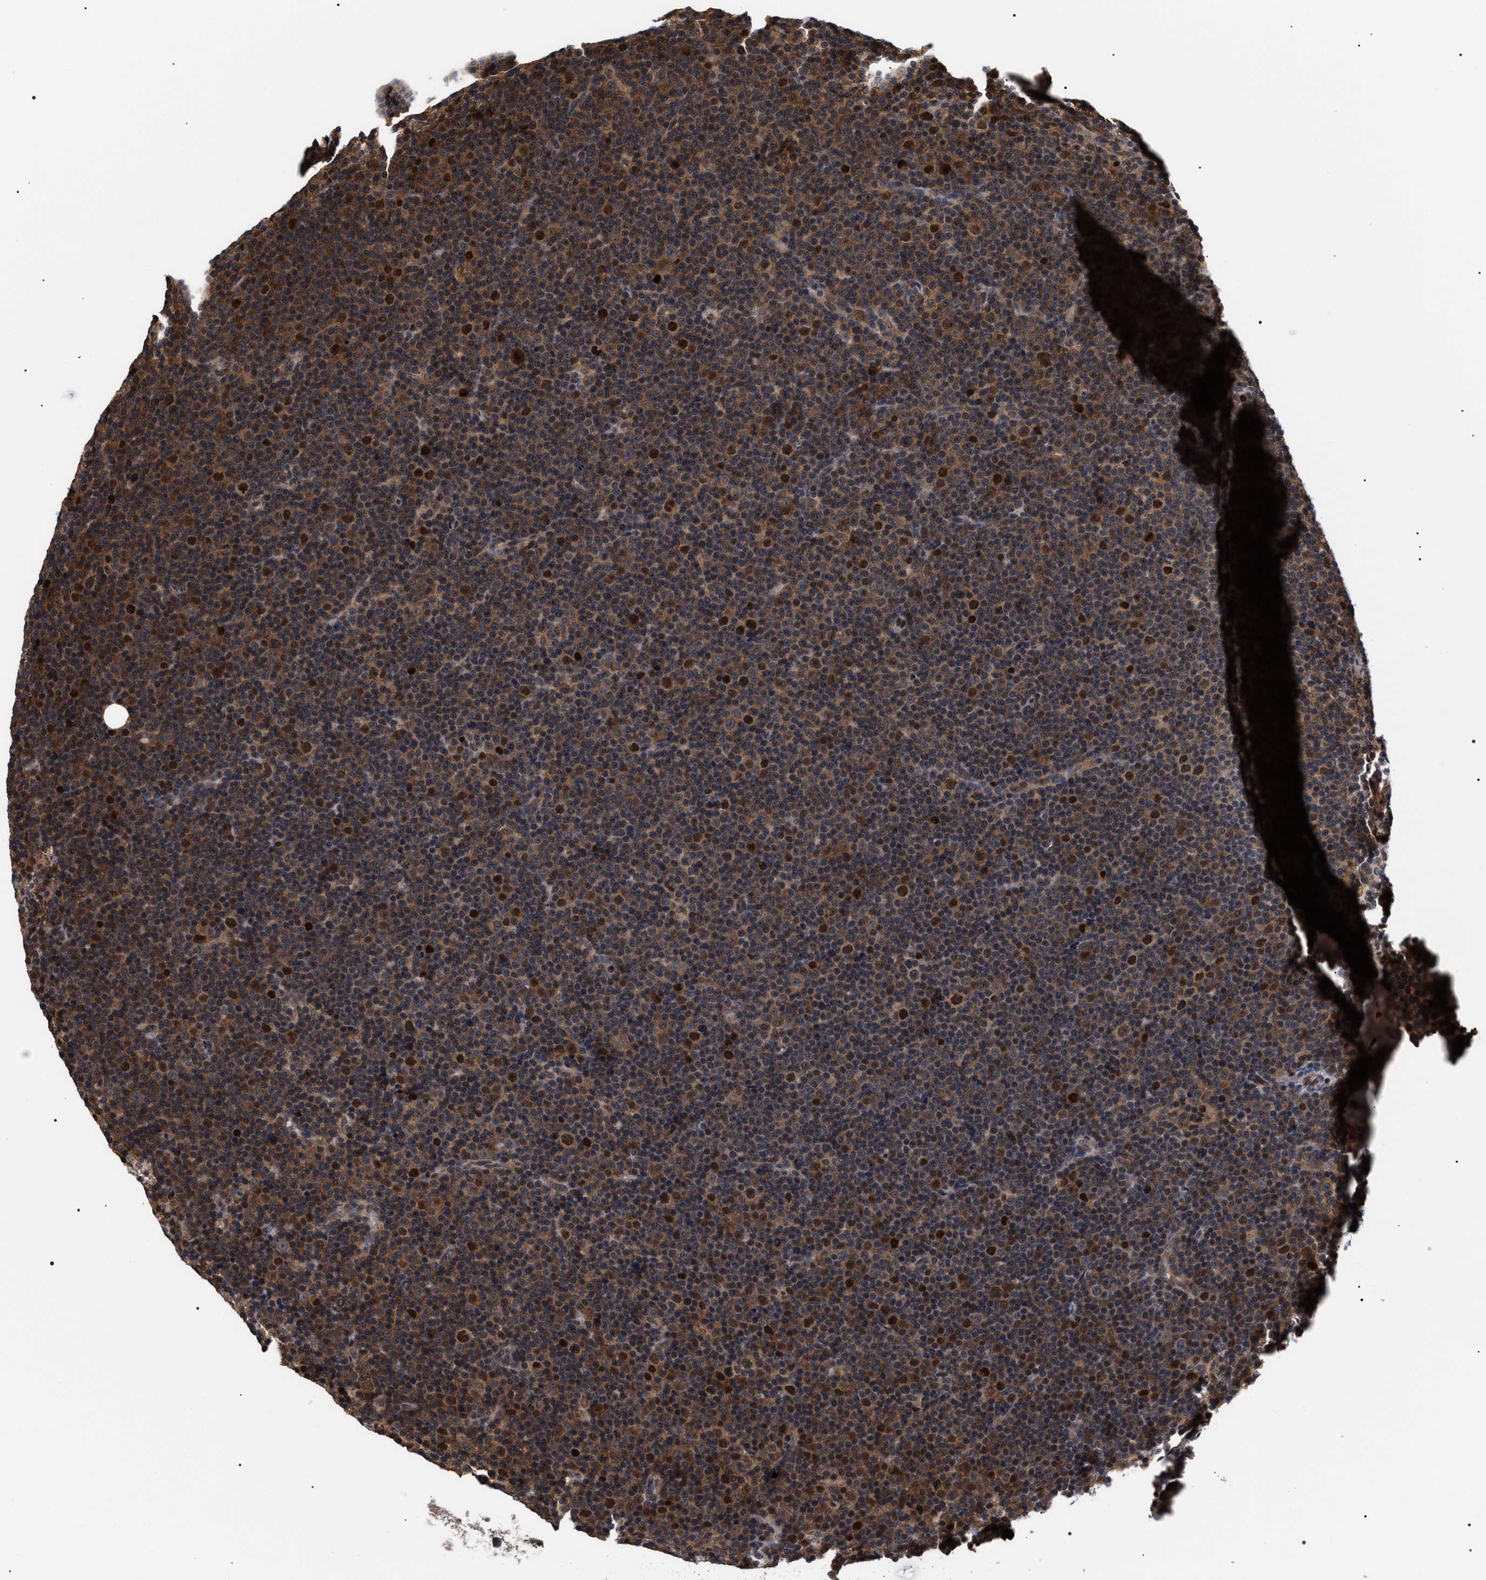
{"staining": {"intensity": "strong", "quantity": "25%-75%", "location": "cytoplasmic/membranous,nuclear"}, "tissue": "lymphoma", "cell_type": "Tumor cells", "image_type": "cancer", "snomed": [{"axis": "morphology", "description": "Malignant lymphoma, non-Hodgkin's type, Low grade"}, {"axis": "topography", "description": "Lymph node"}], "caption": "A brown stain highlights strong cytoplasmic/membranous and nuclear positivity of a protein in human malignant lymphoma, non-Hodgkin's type (low-grade) tumor cells.", "gene": "BAG6", "patient": {"sex": "female", "age": 67}}